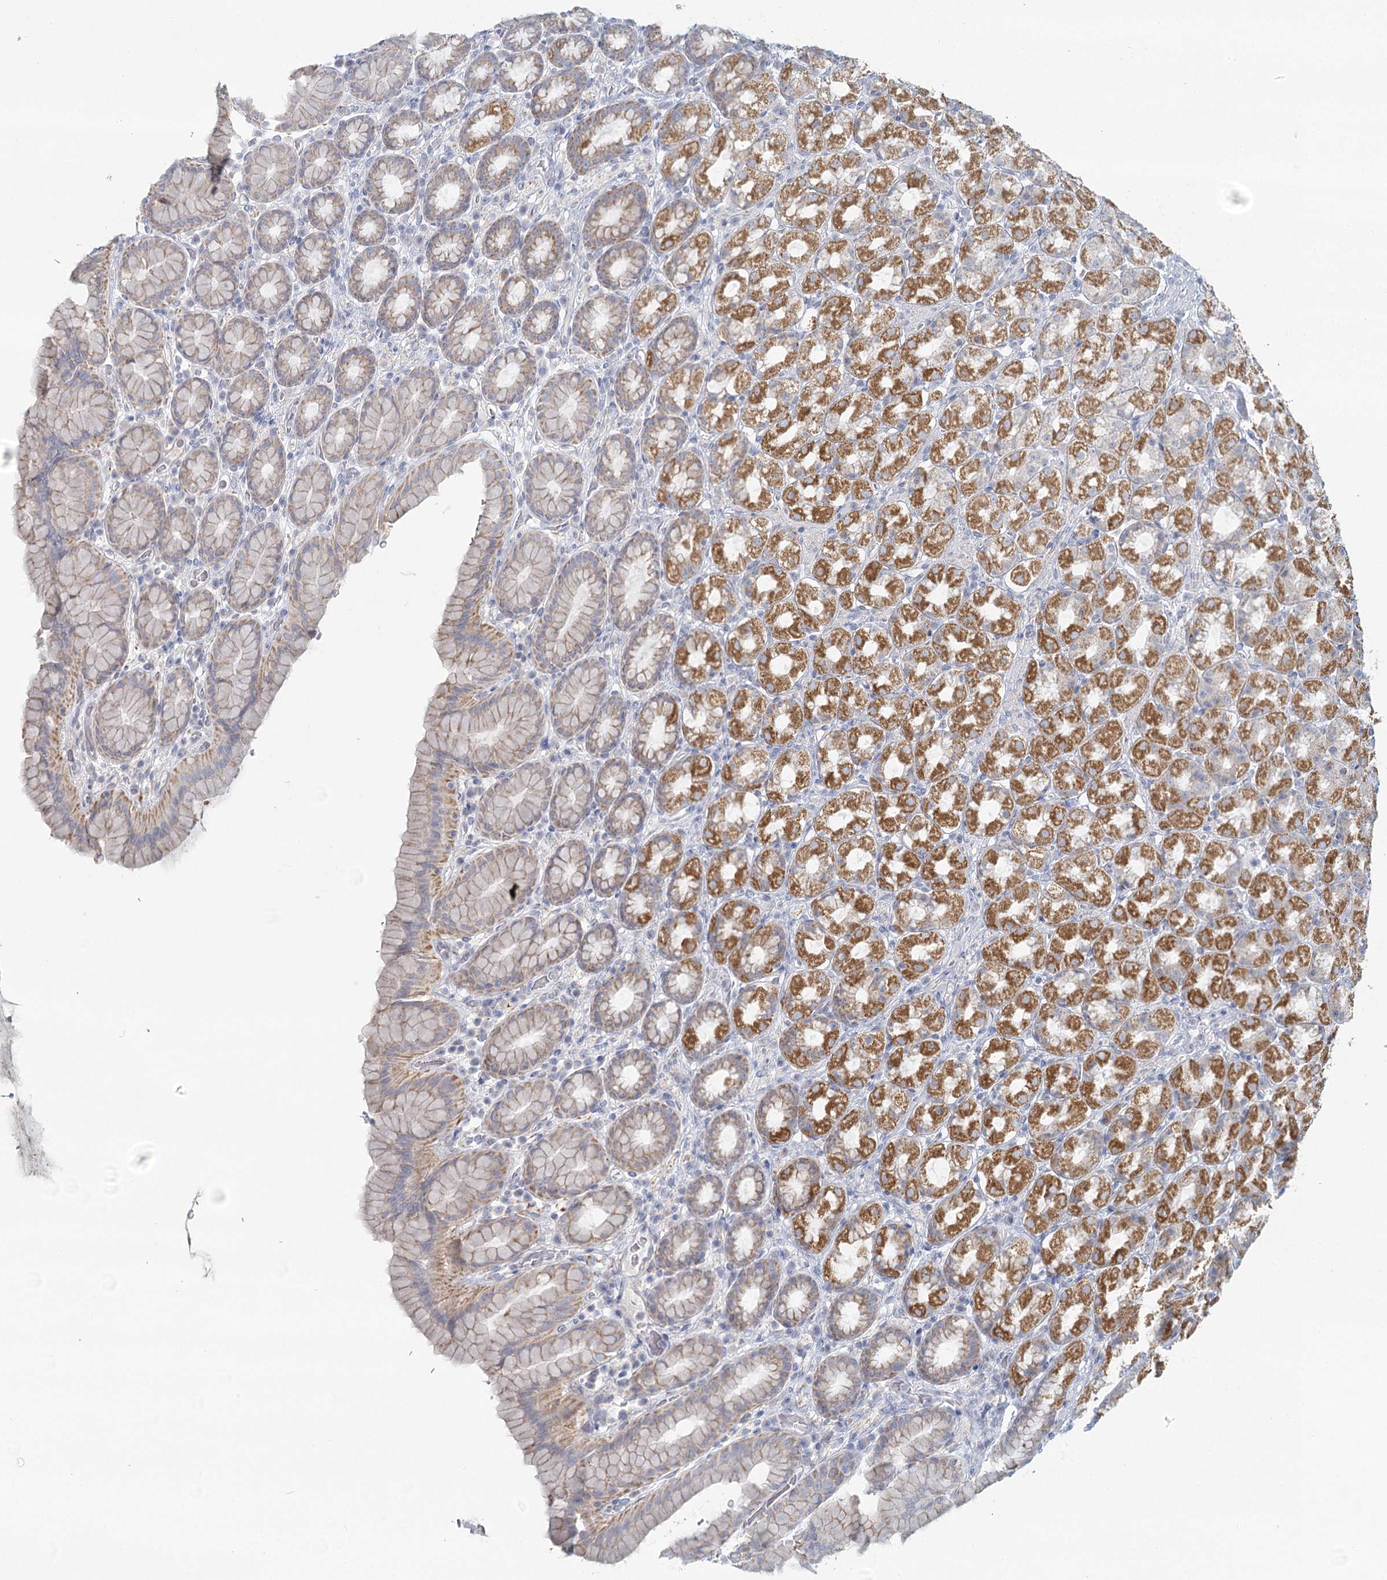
{"staining": {"intensity": "moderate", "quantity": "25%-75%", "location": "cytoplasmic/membranous"}, "tissue": "stomach", "cell_type": "Glandular cells", "image_type": "normal", "snomed": [{"axis": "morphology", "description": "Normal tissue, NOS"}, {"axis": "topography", "description": "Stomach, upper"}], "caption": "A histopathology image showing moderate cytoplasmic/membranous staining in about 25%-75% of glandular cells in benign stomach, as visualized by brown immunohistochemical staining.", "gene": "BPHL", "patient": {"sex": "male", "age": 68}}